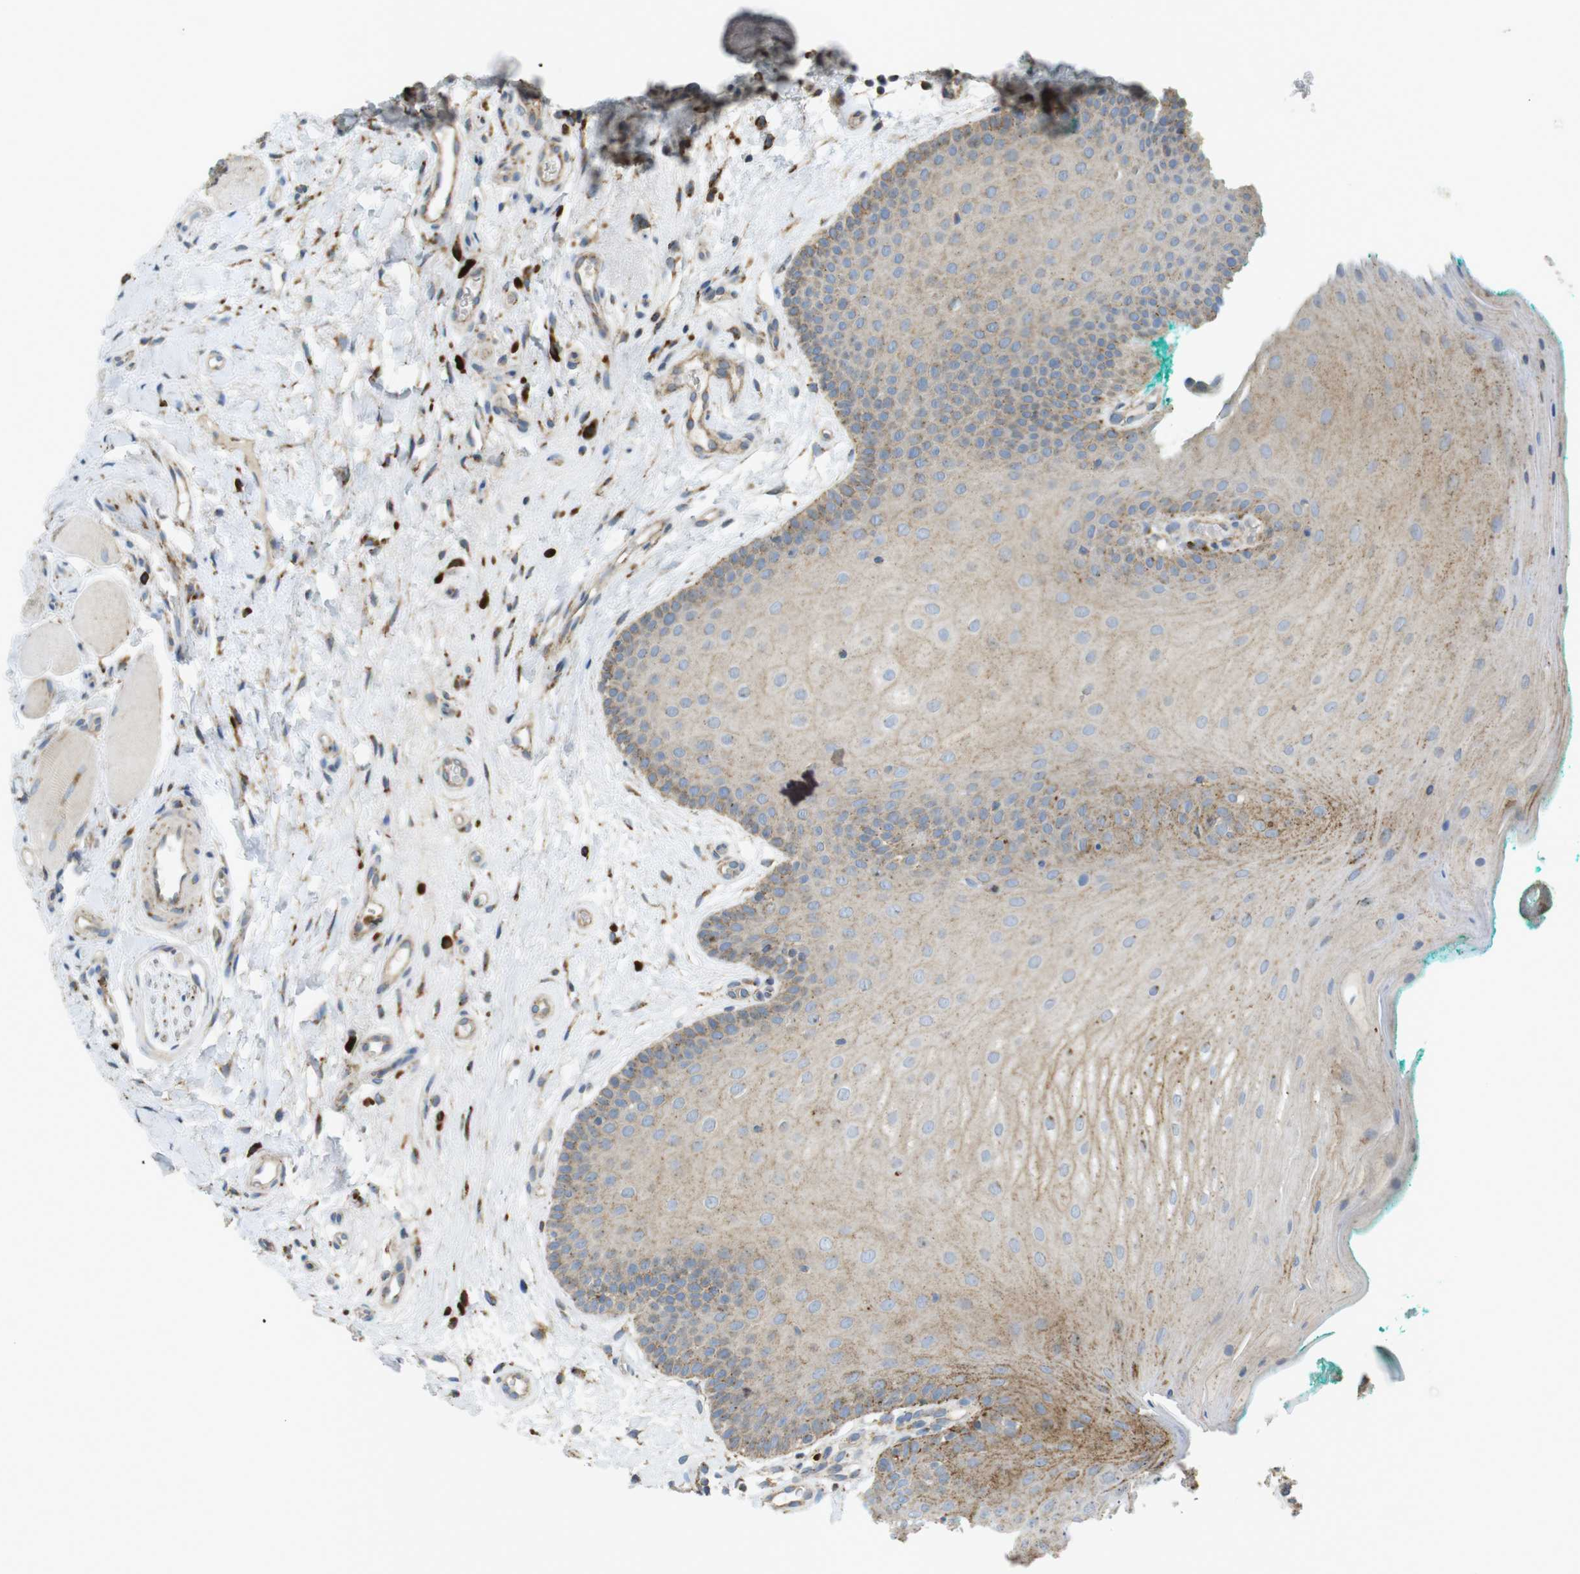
{"staining": {"intensity": "moderate", "quantity": "25%-75%", "location": "cytoplasmic/membranous"}, "tissue": "oral mucosa", "cell_type": "Squamous epithelial cells", "image_type": "normal", "snomed": [{"axis": "morphology", "description": "Normal tissue, NOS"}, {"axis": "topography", "description": "Skeletal muscle"}, {"axis": "topography", "description": "Oral tissue"}], "caption": "A micrograph showing moderate cytoplasmic/membranous positivity in about 25%-75% of squamous epithelial cells in benign oral mucosa, as visualized by brown immunohistochemical staining.", "gene": "LAMP1", "patient": {"sex": "male", "age": 58}}